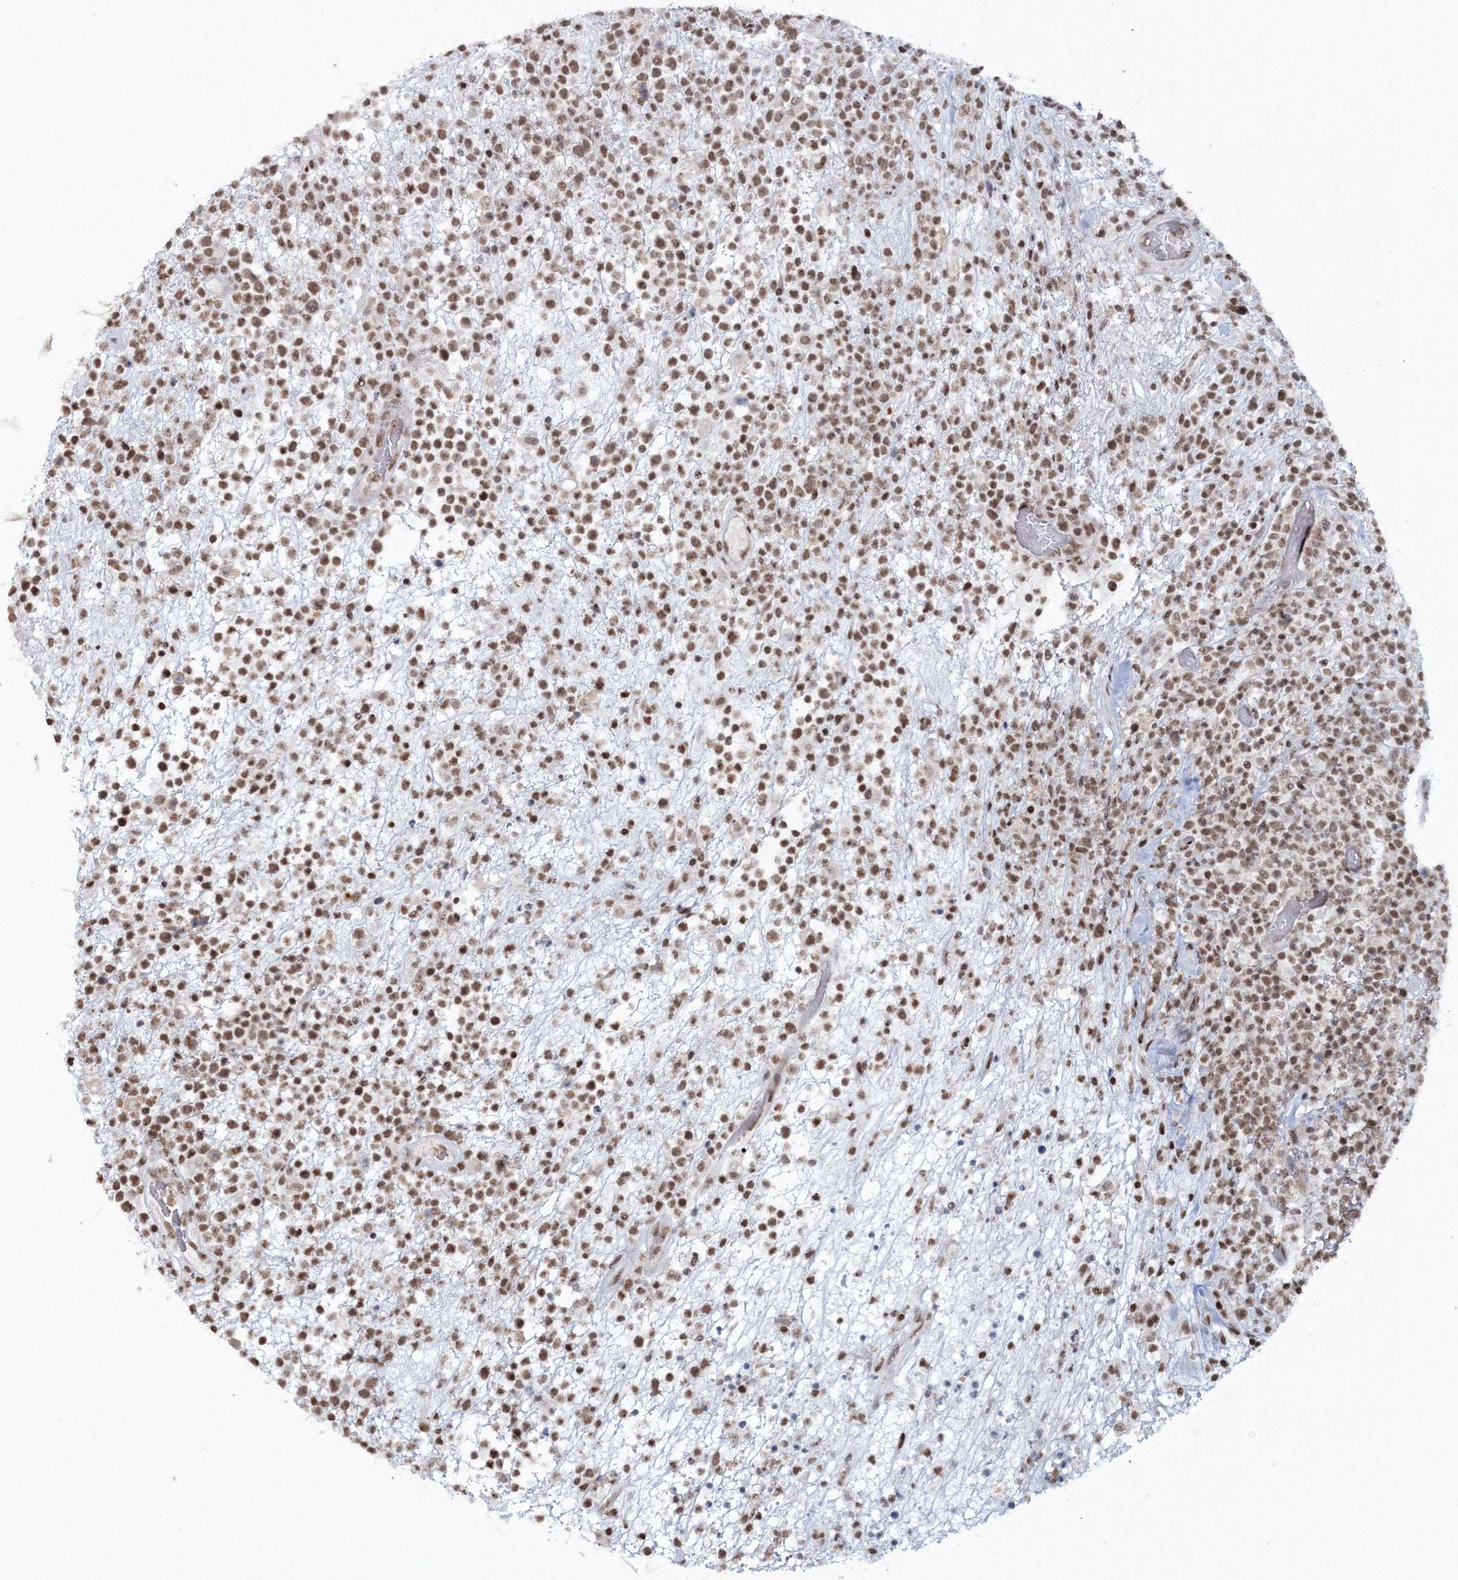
{"staining": {"intensity": "weak", "quantity": ">75%", "location": "cytoplasmic/membranous,nuclear"}, "tissue": "lymphoma", "cell_type": "Tumor cells", "image_type": "cancer", "snomed": [{"axis": "morphology", "description": "Malignant lymphoma, non-Hodgkin's type, High grade"}, {"axis": "topography", "description": "Colon"}], "caption": "Immunohistochemical staining of human lymphoma reveals low levels of weak cytoplasmic/membranous and nuclear protein positivity in about >75% of tumor cells.", "gene": "C3orf33", "patient": {"sex": "female", "age": 53}}